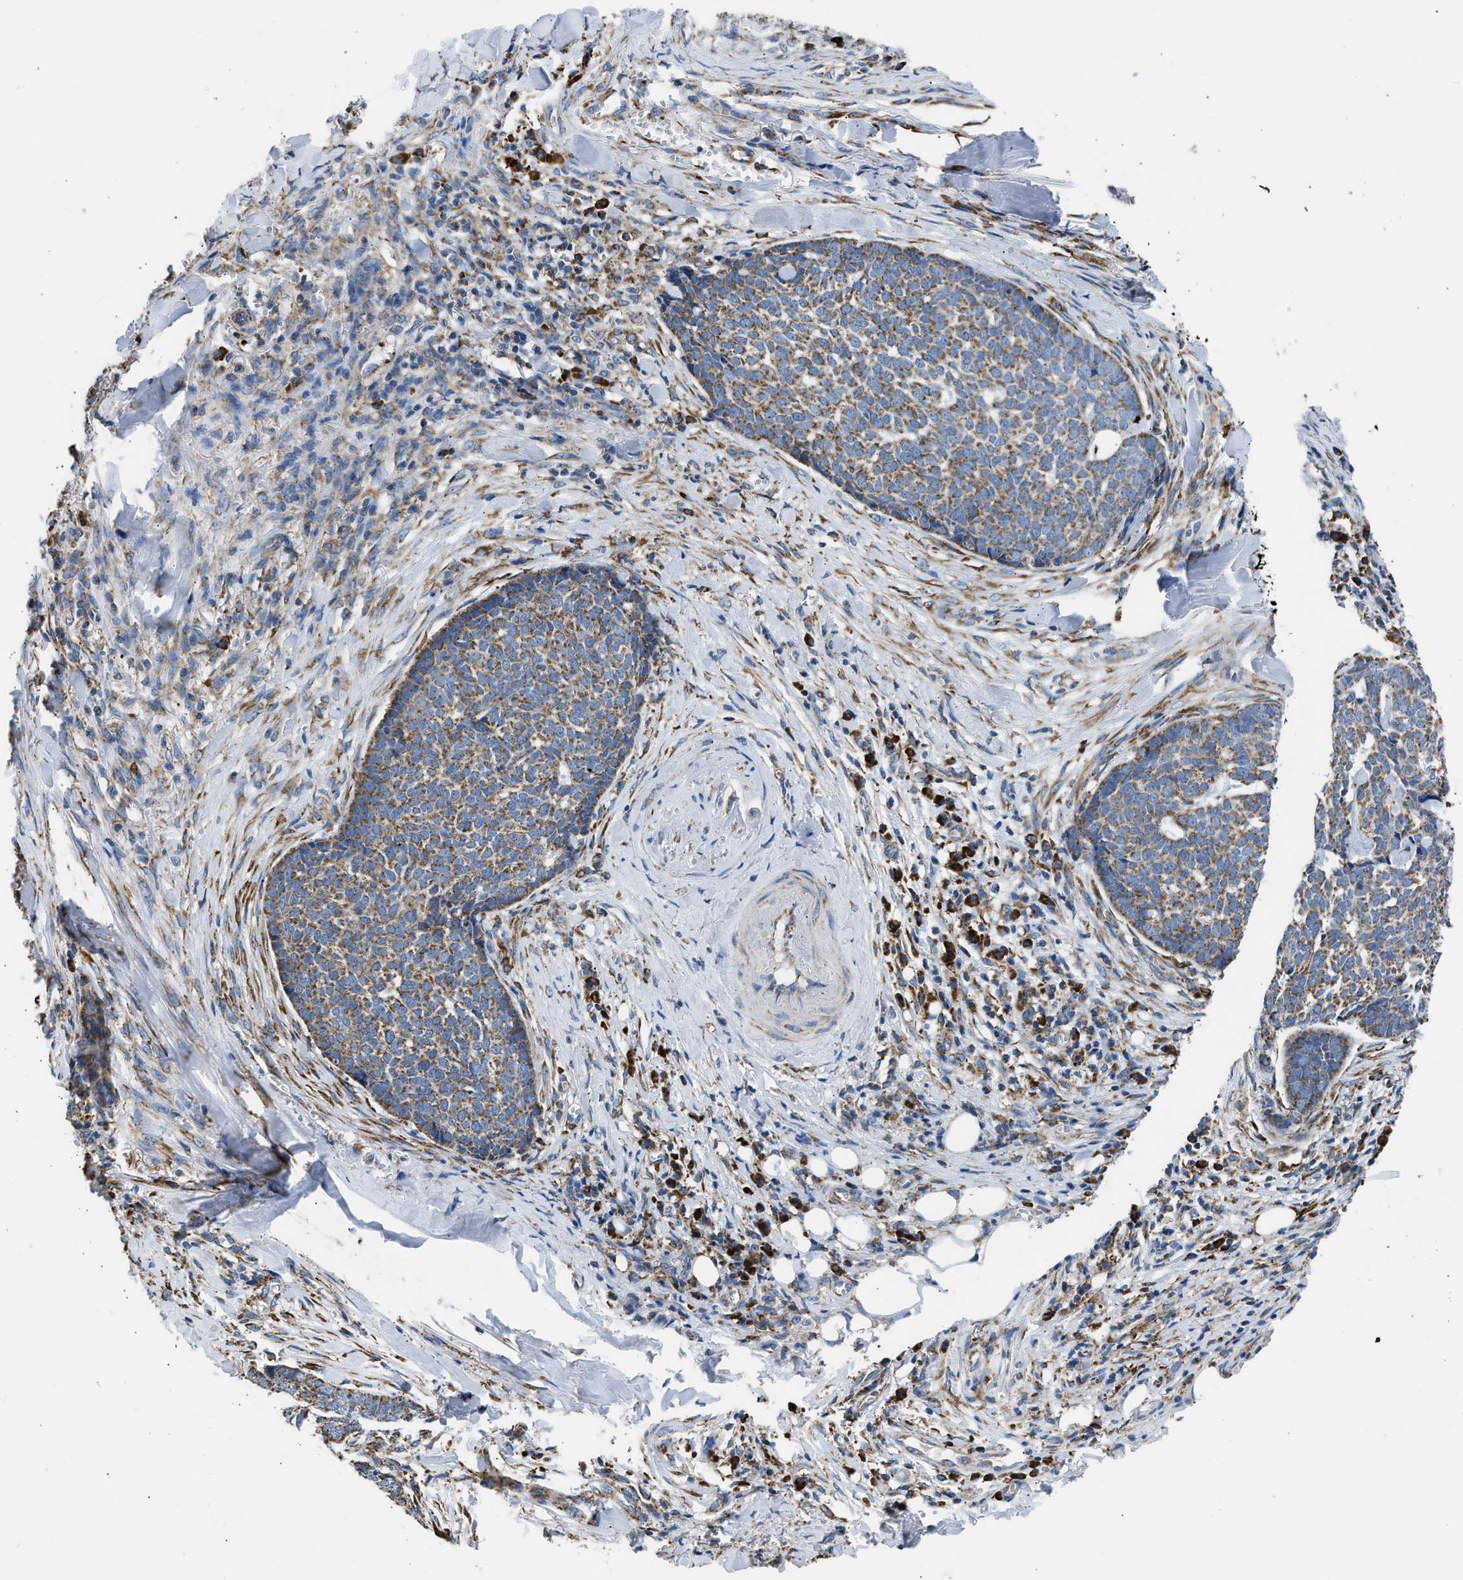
{"staining": {"intensity": "moderate", "quantity": ">75%", "location": "cytoplasmic/membranous"}, "tissue": "skin cancer", "cell_type": "Tumor cells", "image_type": "cancer", "snomed": [{"axis": "morphology", "description": "Basal cell carcinoma"}, {"axis": "topography", "description": "Skin"}], "caption": "Immunohistochemistry (IHC) image of skin cancer stained for a protein (brown), which shows medium levels of moderate cytoplasmic/membranous staining in approximately >75% of tumor cells.", "gene": "CYCS", "patient": {"sex": "male", "age": 84}}